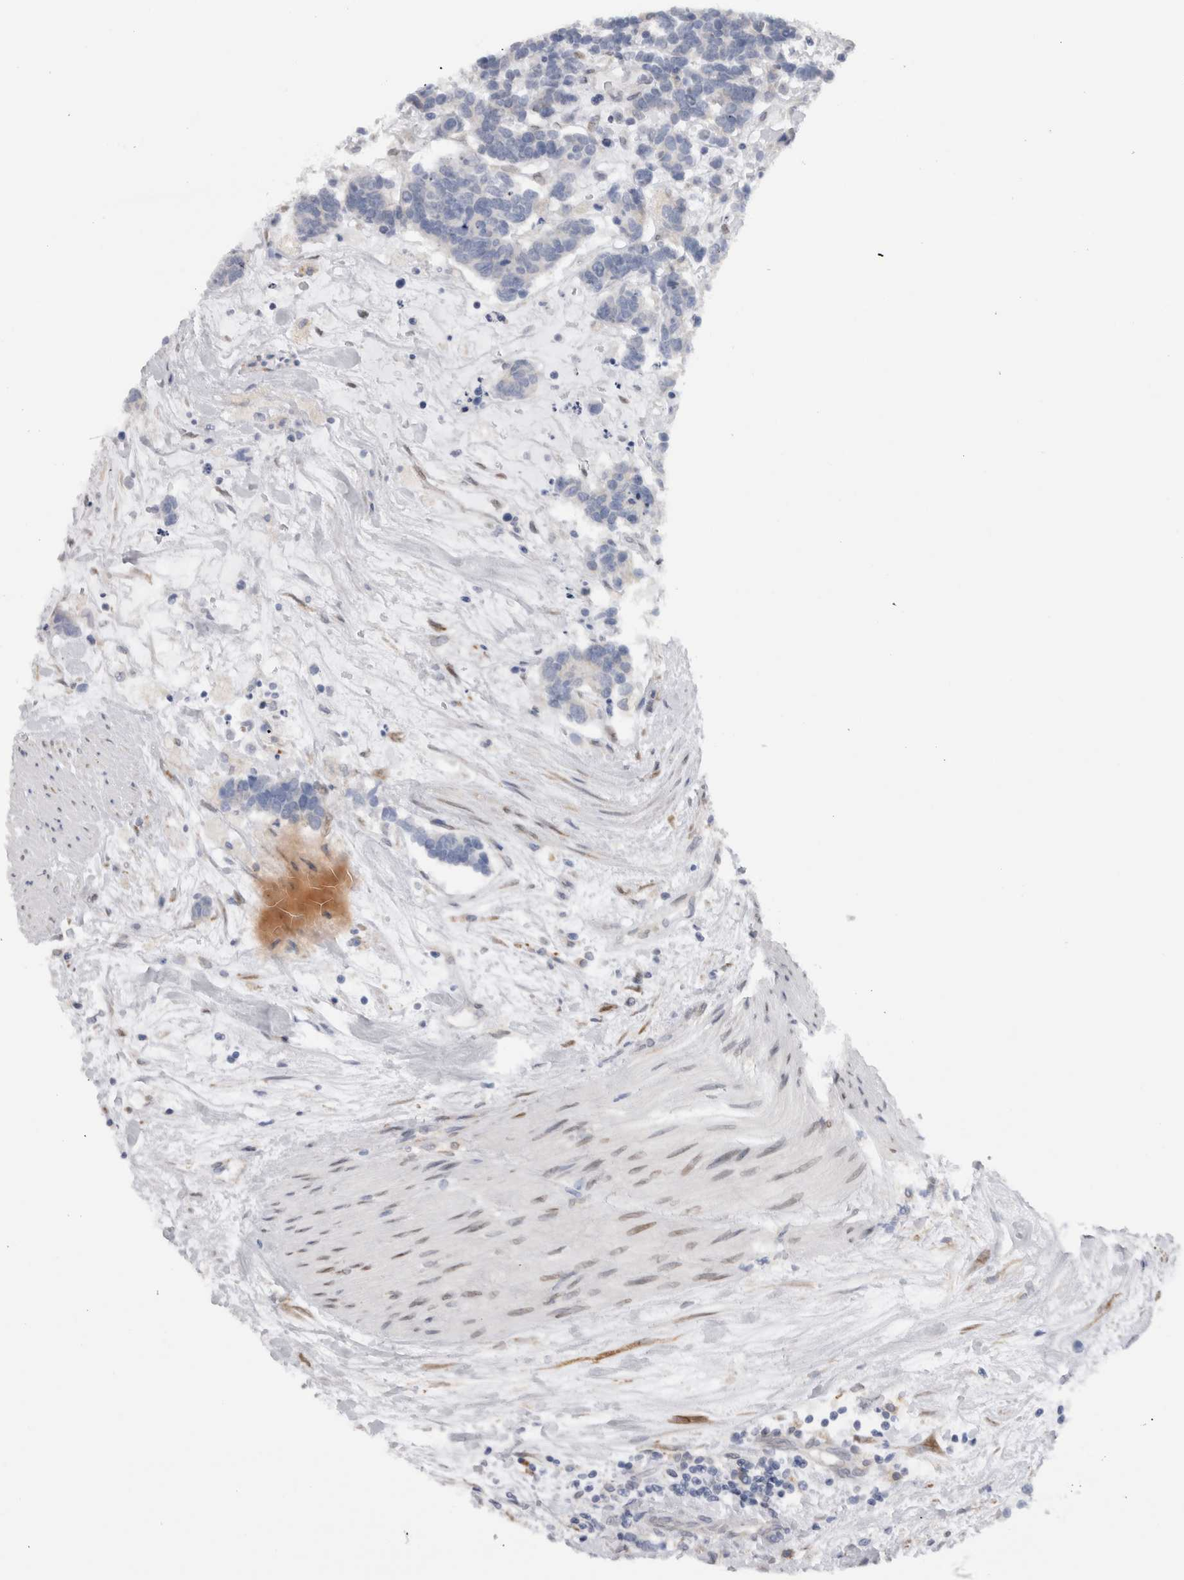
{"staining": {"intensity": "negative", "quantity": "none", "location": "none"}, "tissue": "carcinoid", "cell_type": "Tumor cells", "image_type": "cancer", "snomed": [{"axis": "morphology", "description": "Carcinoma, NOS"}, {"axis": "morphology", "description": "Carcinoid, malignant, NOS"}, {"axis": "topography", "description": "Urinary bladder"}], "caption": "Histopathology image shows no significant protein expression in tumor cells of malignant carcinoid.", "gene": "VCPIP1", "patient": {"sex": "male", "age": 57}}